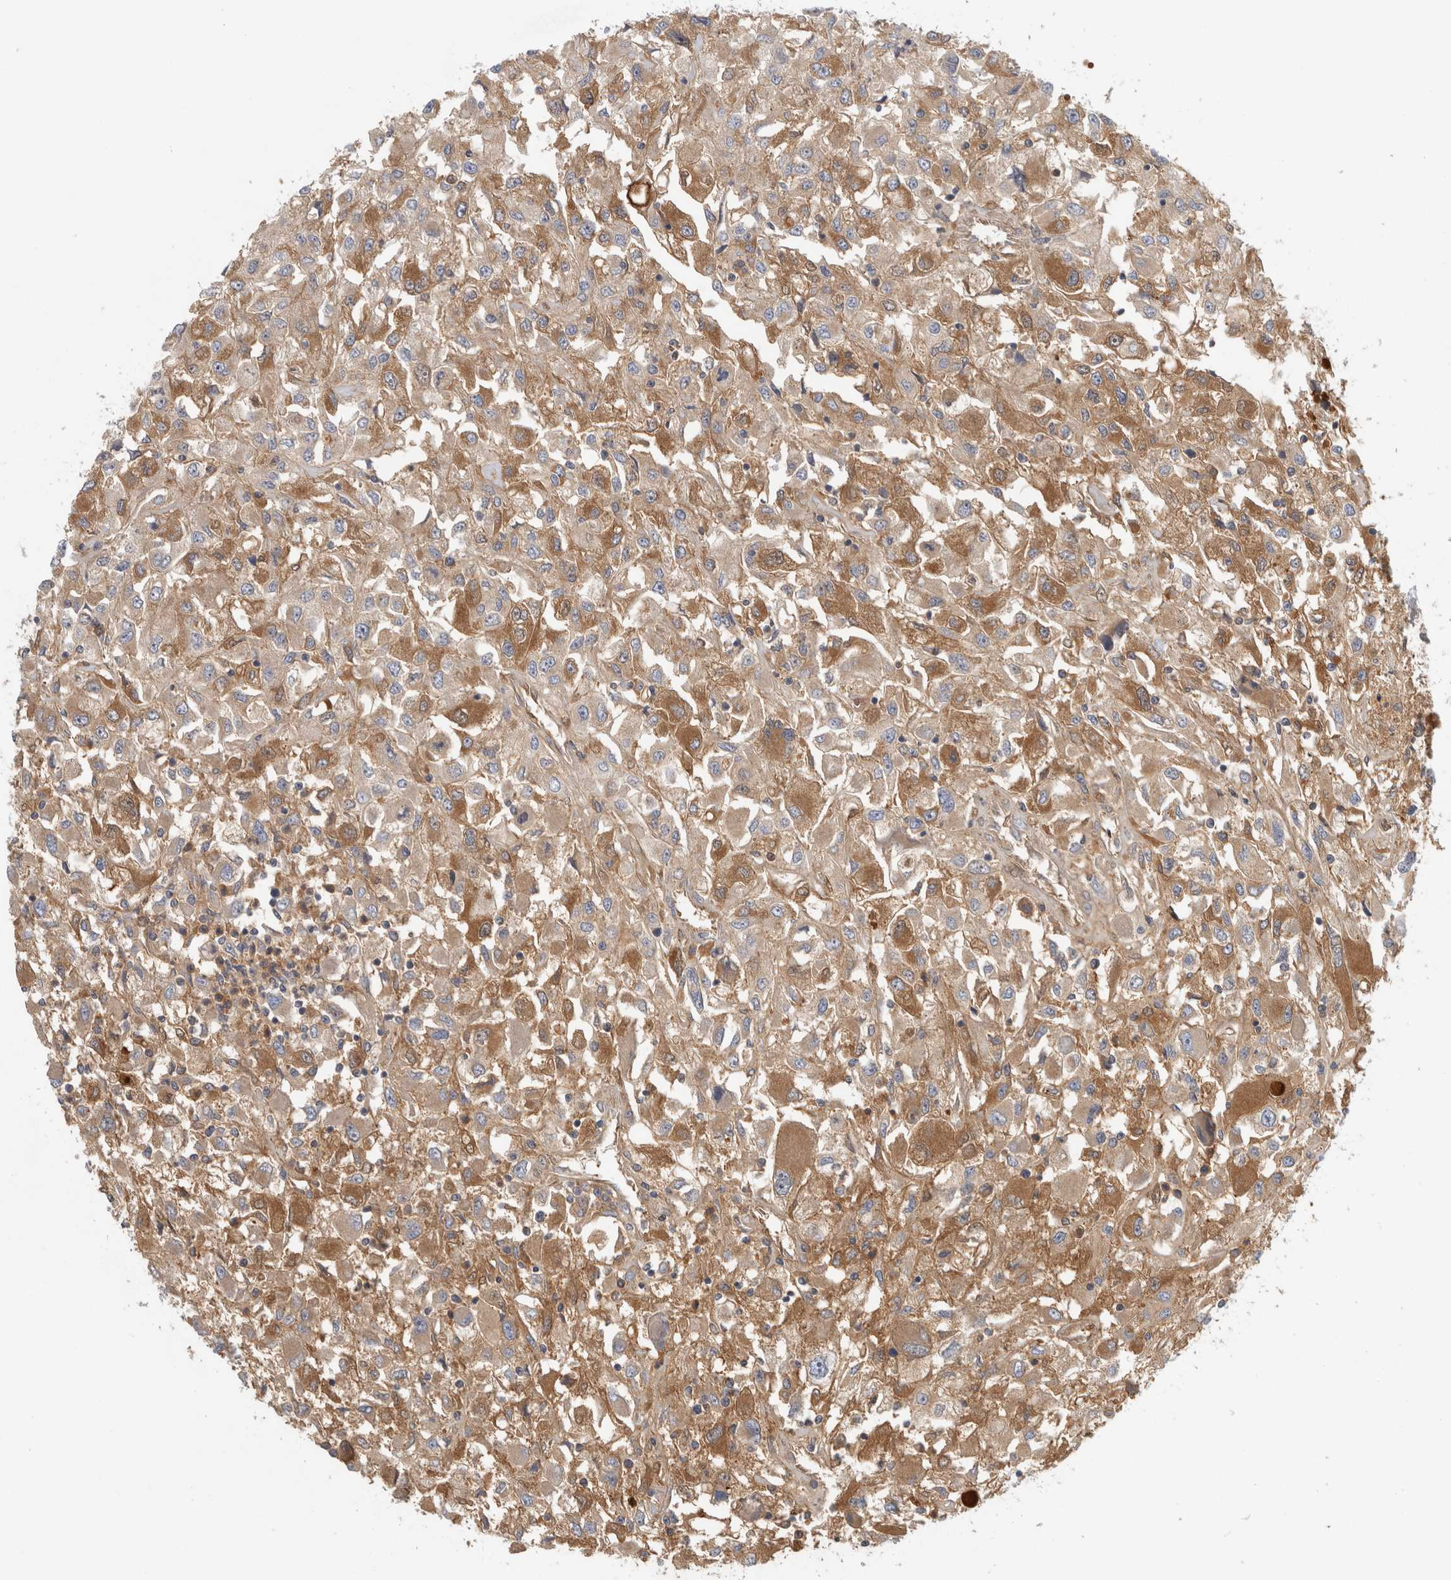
{"staining": {"intensity": "moderate", "quantity": ">75%", "location": "cytoplasmic/membranous"}, "tissue": "renal cancer", "cell_type": "Tumor cells", "image_type": "cancer", "snomed": [{"axis": "morphology", "description": "Adenocarcinoma, NOS"}, {"axis": "topography", "description": "Kidney"}], "caption": "A micrograph showing moderate cytoplasmic/membranous expression in about >75% of tumor cells in renal cancer, as visualized by brown immunohistochemical staining.", "gene": "RBM48", "patient": {"sex": "female", "age": 52}}